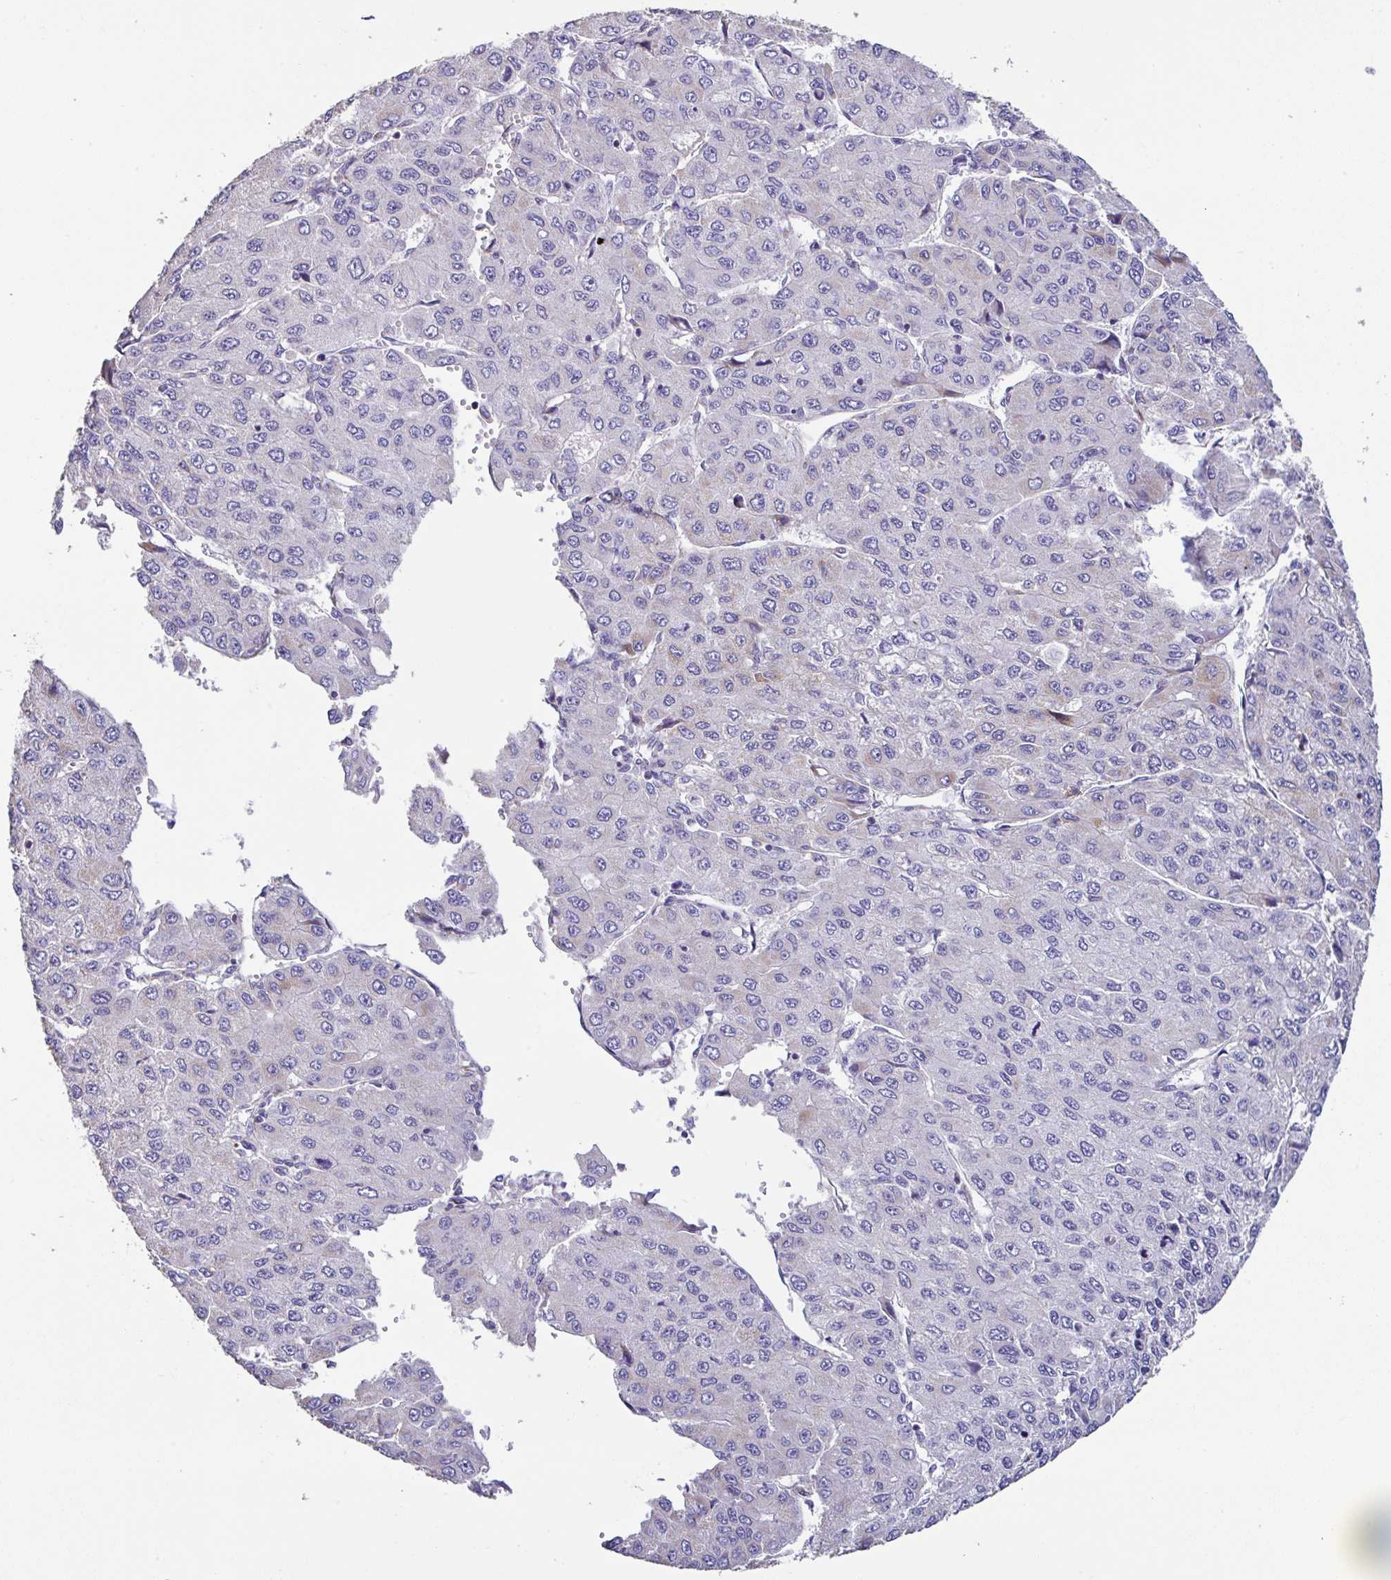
{"staining": {"intensity": "negative", "quantity": "none", "location": "none"}, "tissue": "liver cancer", "cell_type": "Tumor cells", "image_type": "cancer", "snomed": [{"axis": "morphology", "description": "Carcinoma, Hepatocellular, NOS"}, {"axis": "topography", "description": "Liver"}], "caption": "Histopathology image shows no protein positivity in tumor cells of liver hepatocellular carcinoma tissue.", "gene": "DOK7", "patient": {"sex": "female", "age": 66}}